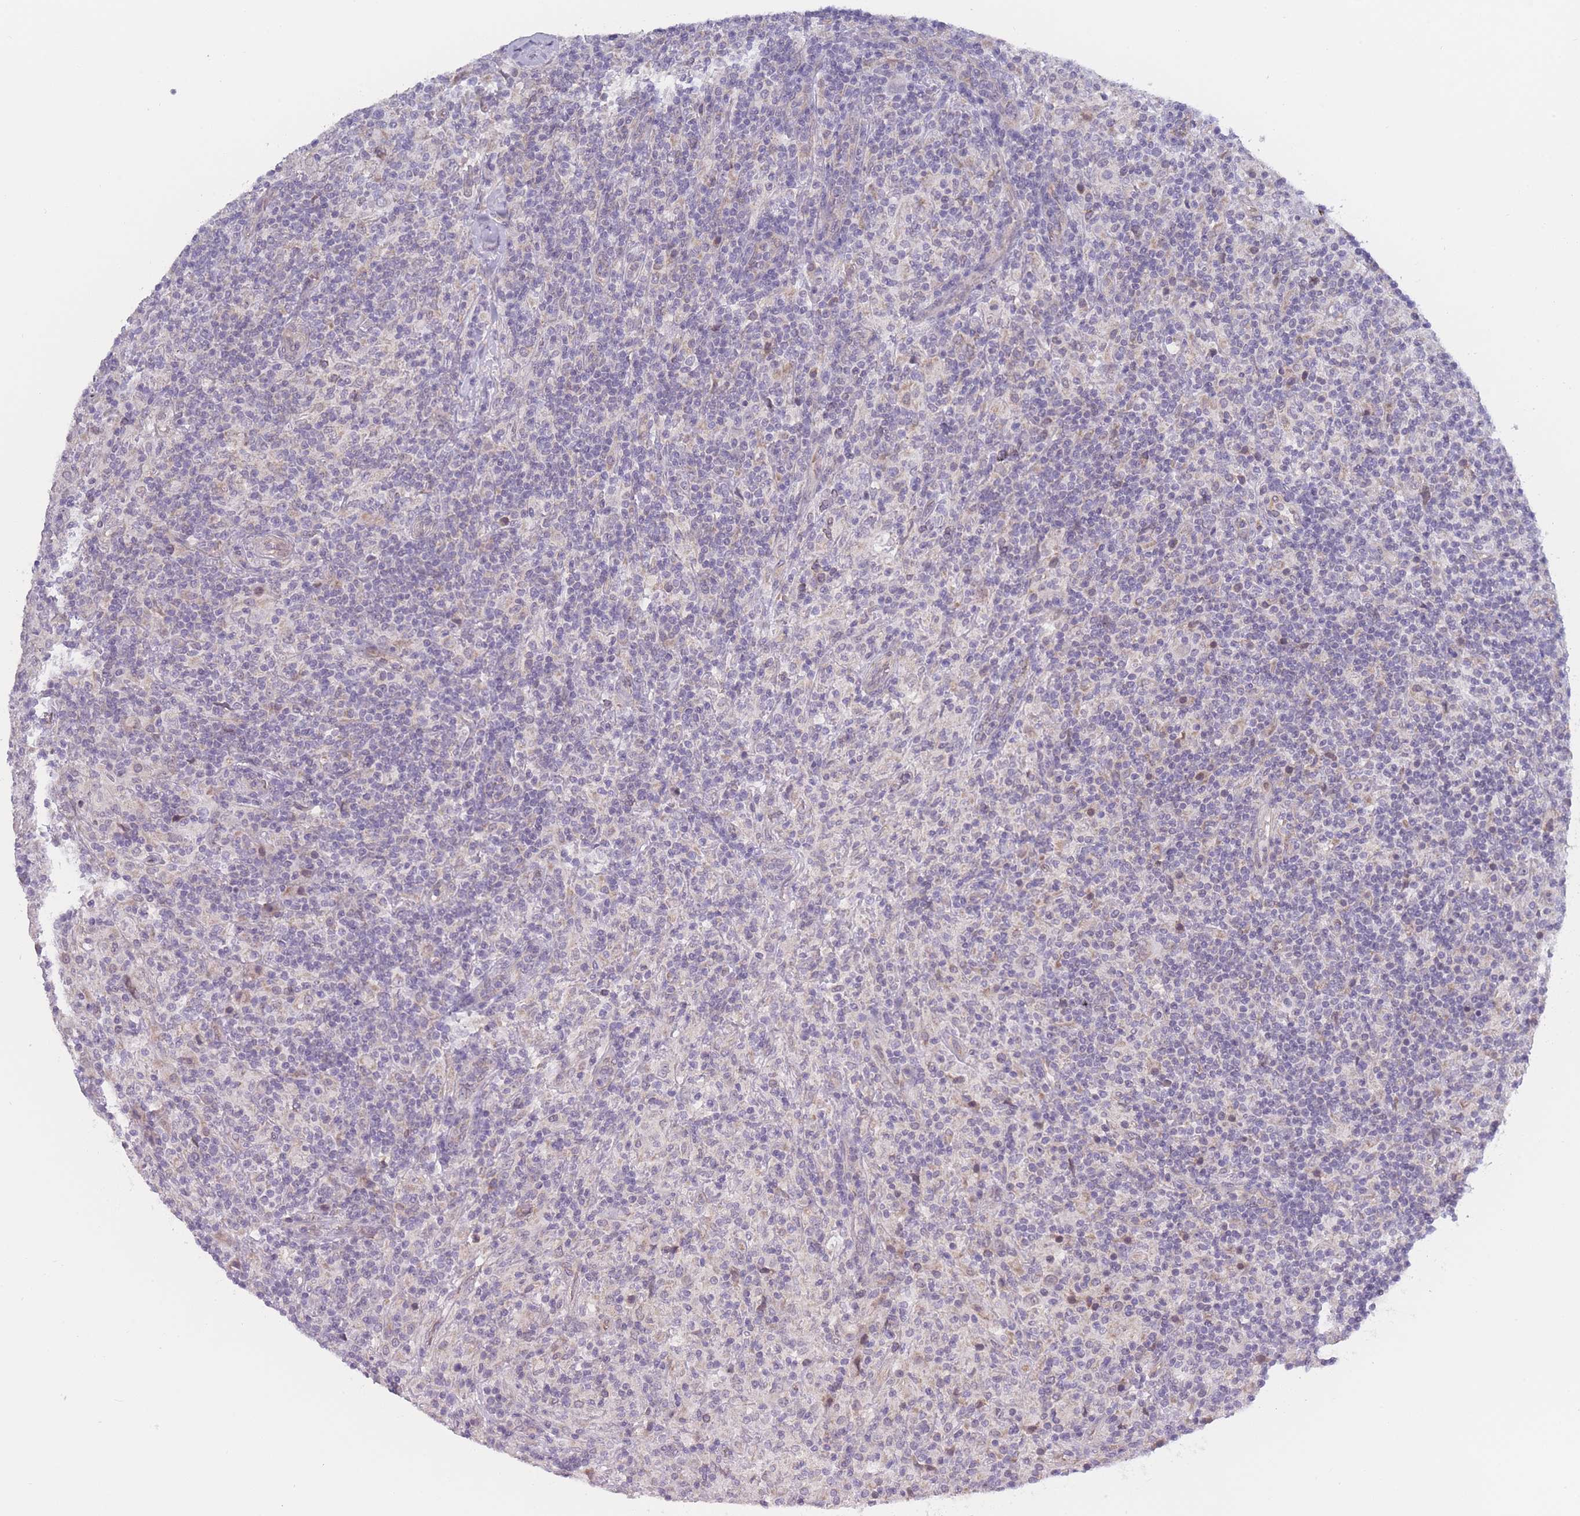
{"staining": {"intensity": "negative", "quantity": "none", "location": "none"}, "tissue": "lymphoma", "cell_type": "Tumor cells", "image_type": "cancer", "snomed": [{"axis": "morphology", "description": "Hodgkin's disease, NOS"}, {"axis": "topography", "description": "Lymph node"}], "caption": "An IHC photomicrograph of Hodgkin's disease is shown. There is no staining in tumor cells of Hodgkin's disease.", "gene": "FAM227B", "patient": {"sex": "male", "age": 70}}